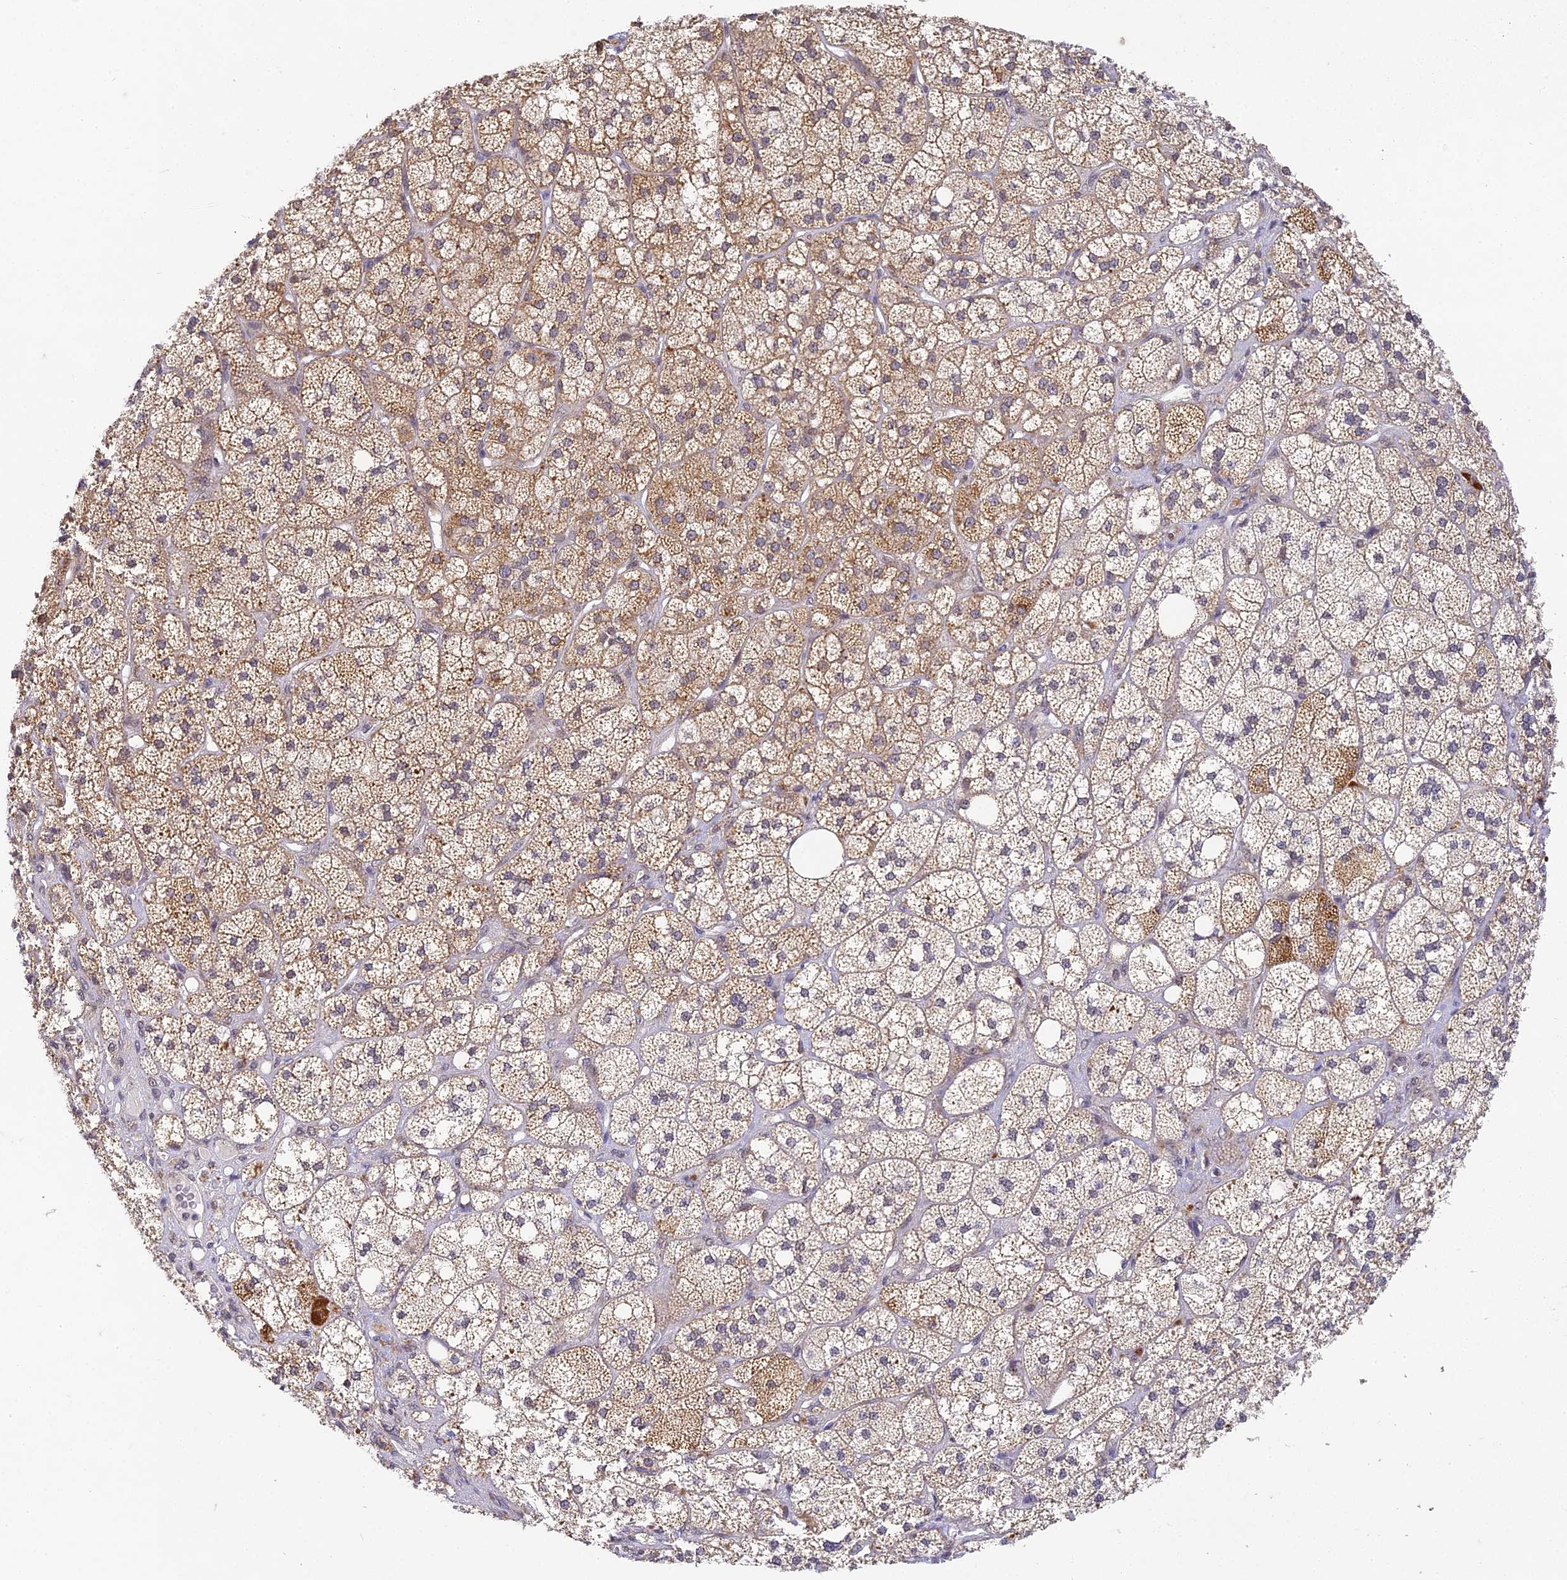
{"staining": {"intensity": "moderate", "quantity": "25%-75%", "location": "cytoplasmic/membranous,nuclear"}, "tissue": "adrenal gland", "cell_type": "Glandular cells", "image_type": "normal", "snomed": [{"axis": "morphology", "description": "Normal tissue, NOS"}, {"axis": "topography", "description": "Adrenal gland"}], "caption": "High-power microscopy captured an immunohistochemistry (IHC) histopathology image of unremarkable adrenal gland, revealing moderate cytoplasmic/membranous,nuclear staining in approximately 25%-75% of glandular cells.", "gene": "DNAAF10", "patient": {"sex": "male", "age": 61}}